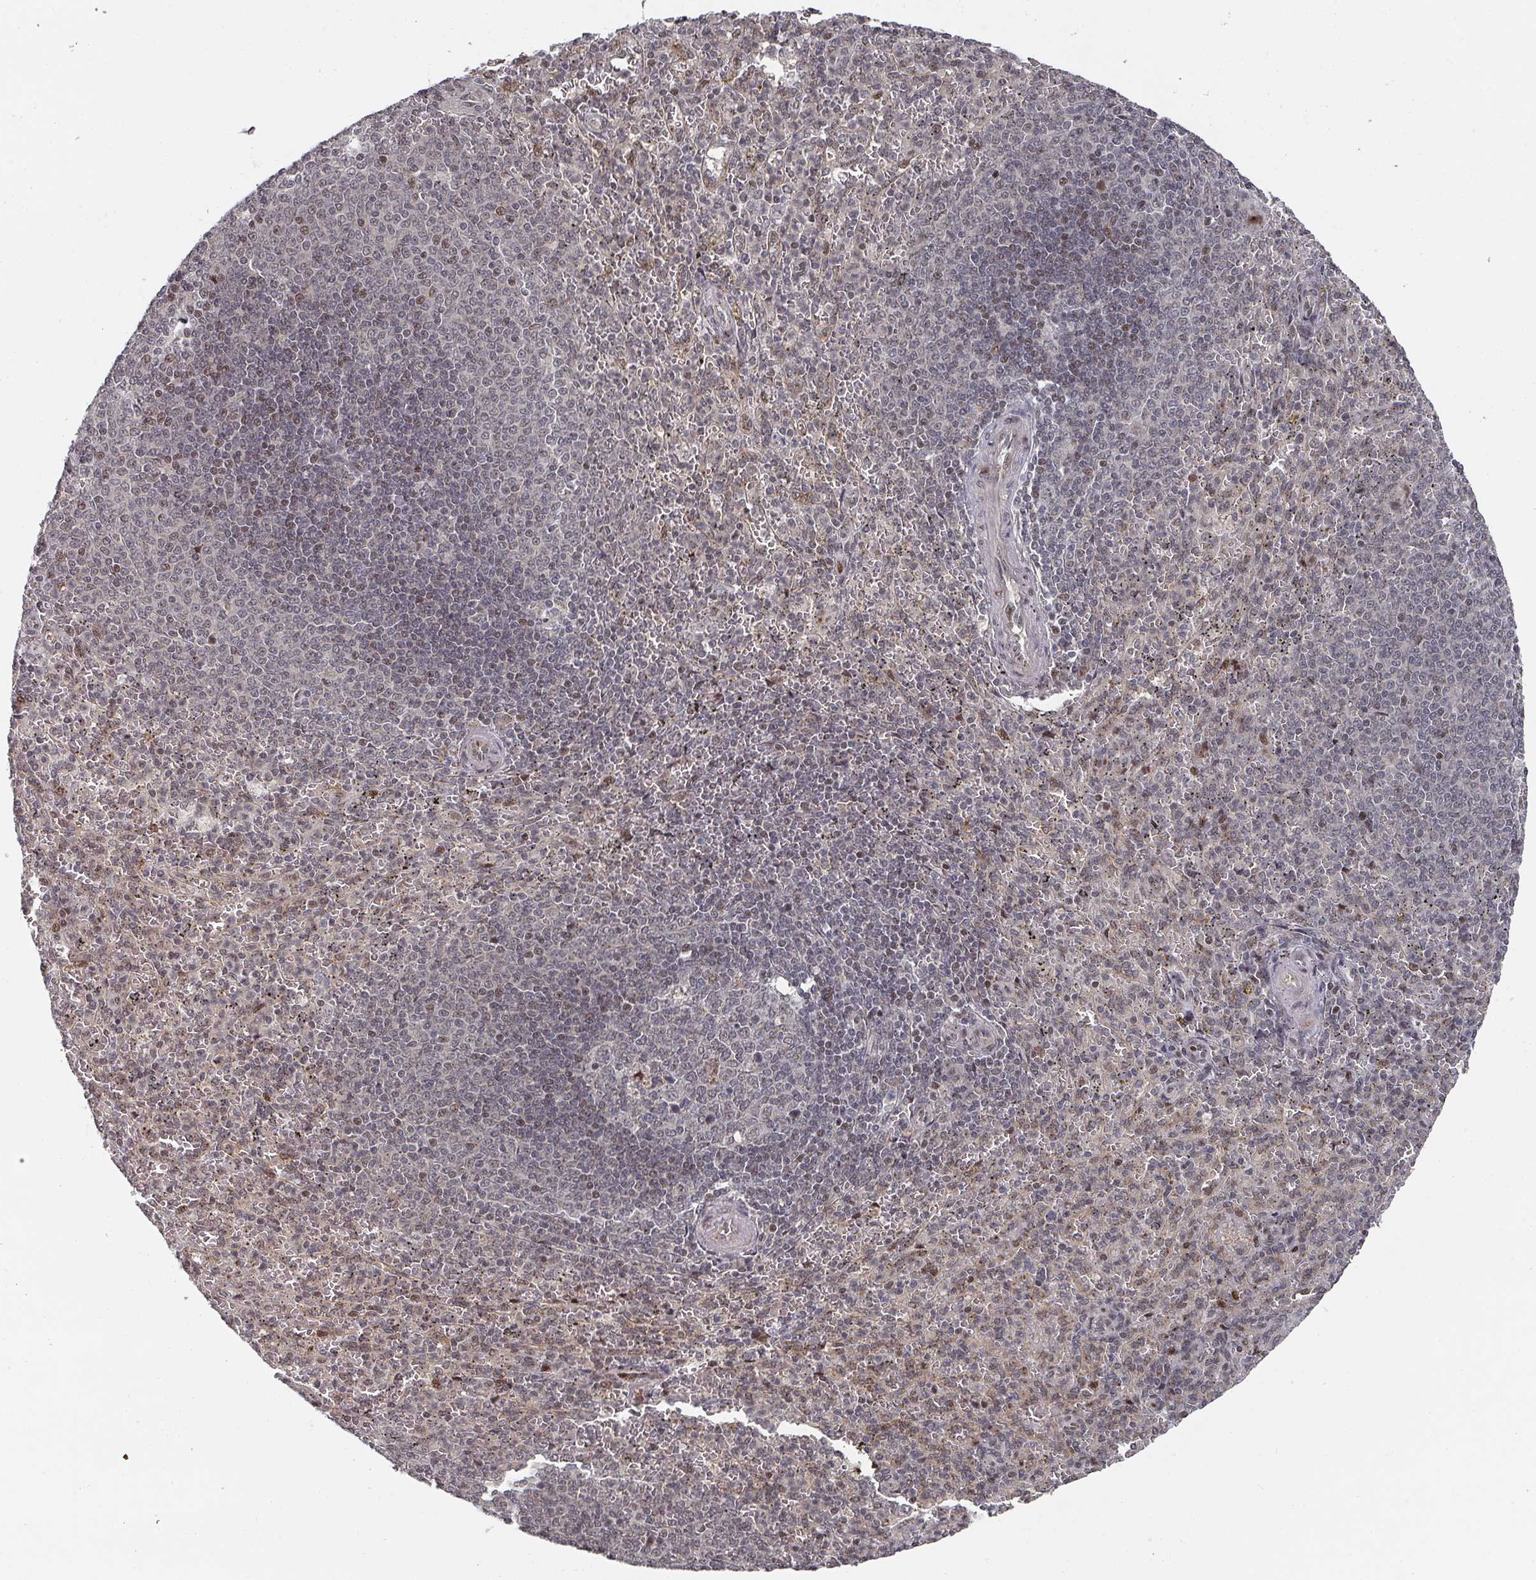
{"staining": {"intensity": "moderate", "quantity": "<25%", "location": "nuclear"}, "tissue": "spleen", "cell_type": "Cells in red pulp", "image_type": "normal", "snomed": [{"axis": "morphology", "description": "Normal tissue, NOS"}, {"axis": "topography", "description": "Spleen"}], "caption": "Cells in red pulp reveal moderate nuclear expression in about <25% of cells in unremarkable spleen.", "gene": "KIF1C", "patient": {"sex": "female", "age": 21}}